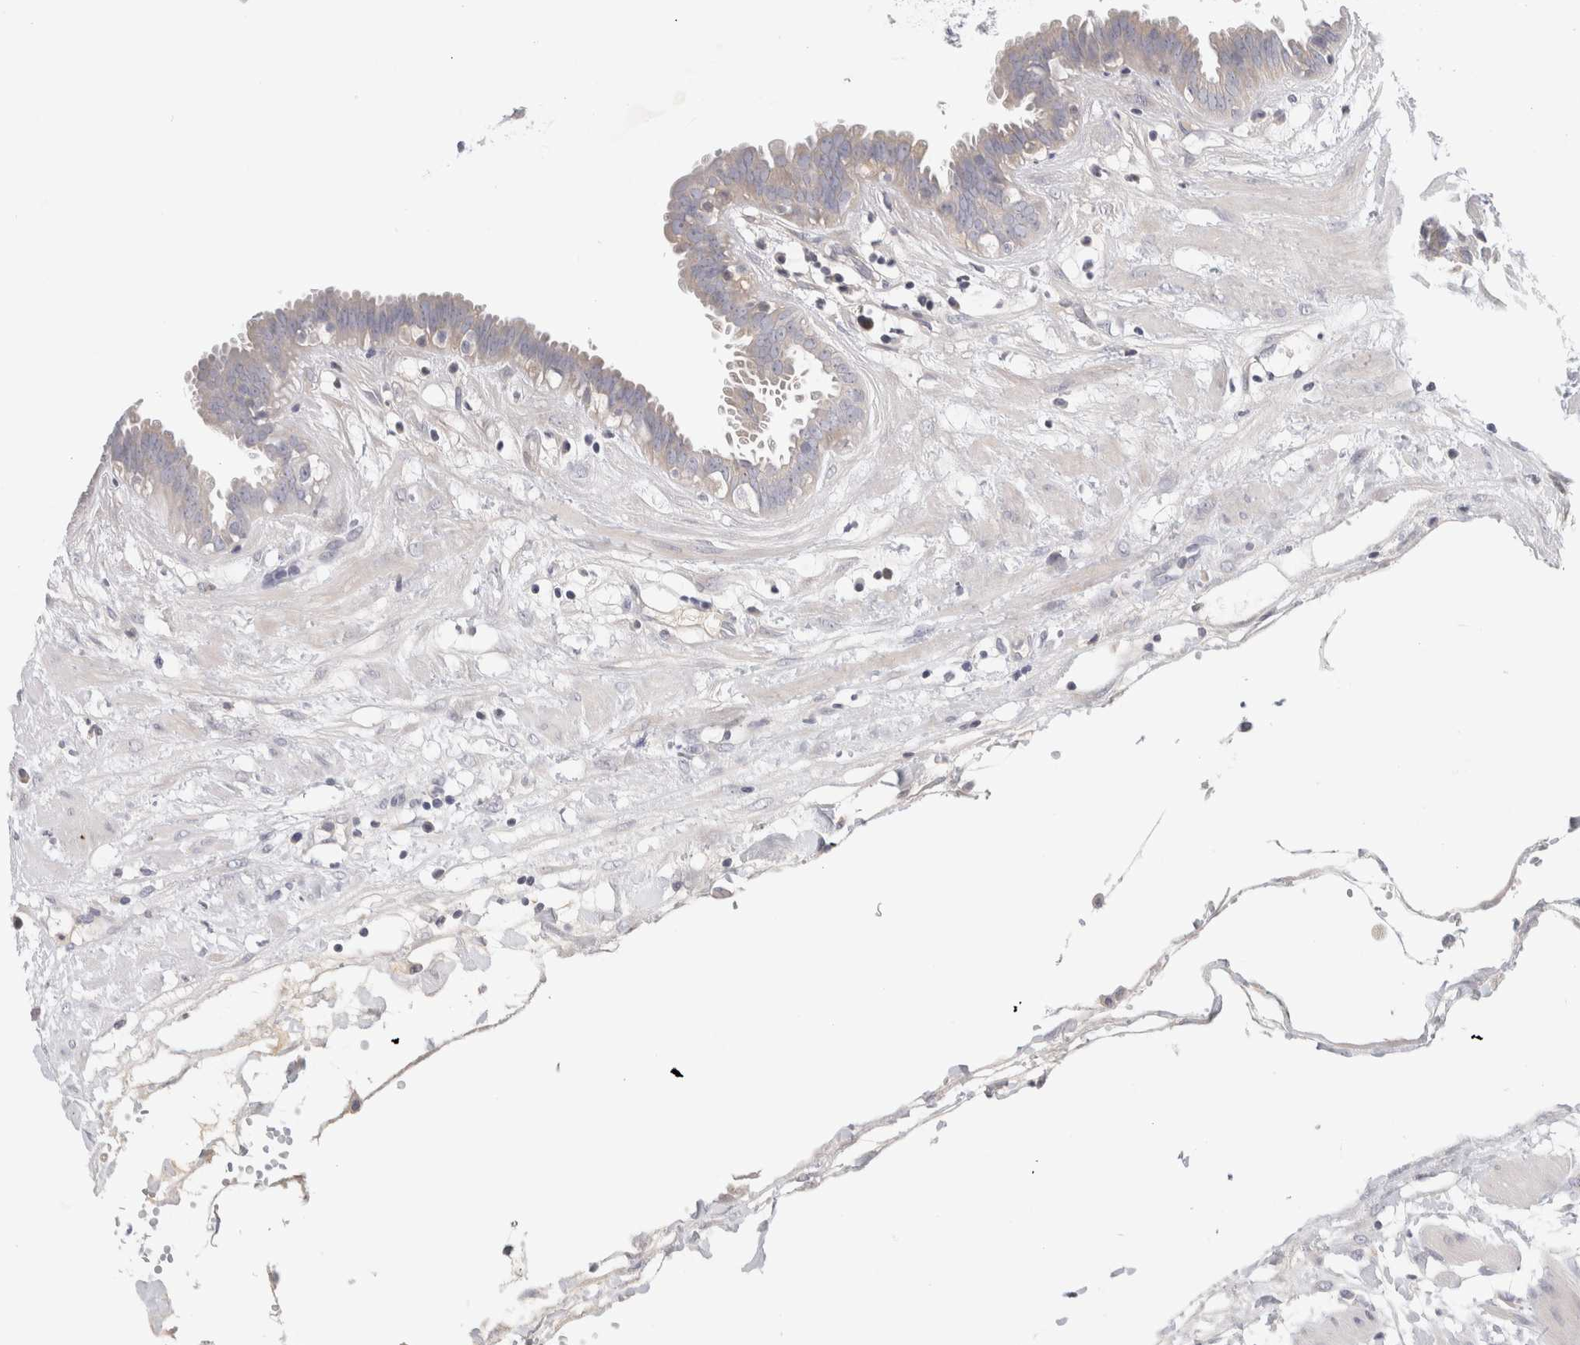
{"staining": {"intensity": "negative", "quantity": "none", "location": "none"}, "tissue": "fallopian tube", "cell_type": "Glandular cells", "image_type": "normal", "snomed": [{"axis": "morphology", "description": "Normal tissue, NOS"}, {"axis": "topography", "description": "Fallopian tube"}, {"axis": "topography", "description": "Placenta"}], "caption": "A high-resolution photomicrograph shows immunohistochemistry (IHC) staining of benign fallopian tube, which exhibits no significant staining in glandular cells.", "gene": "STK31", "patient": {"sex": "female", "age": 32}}